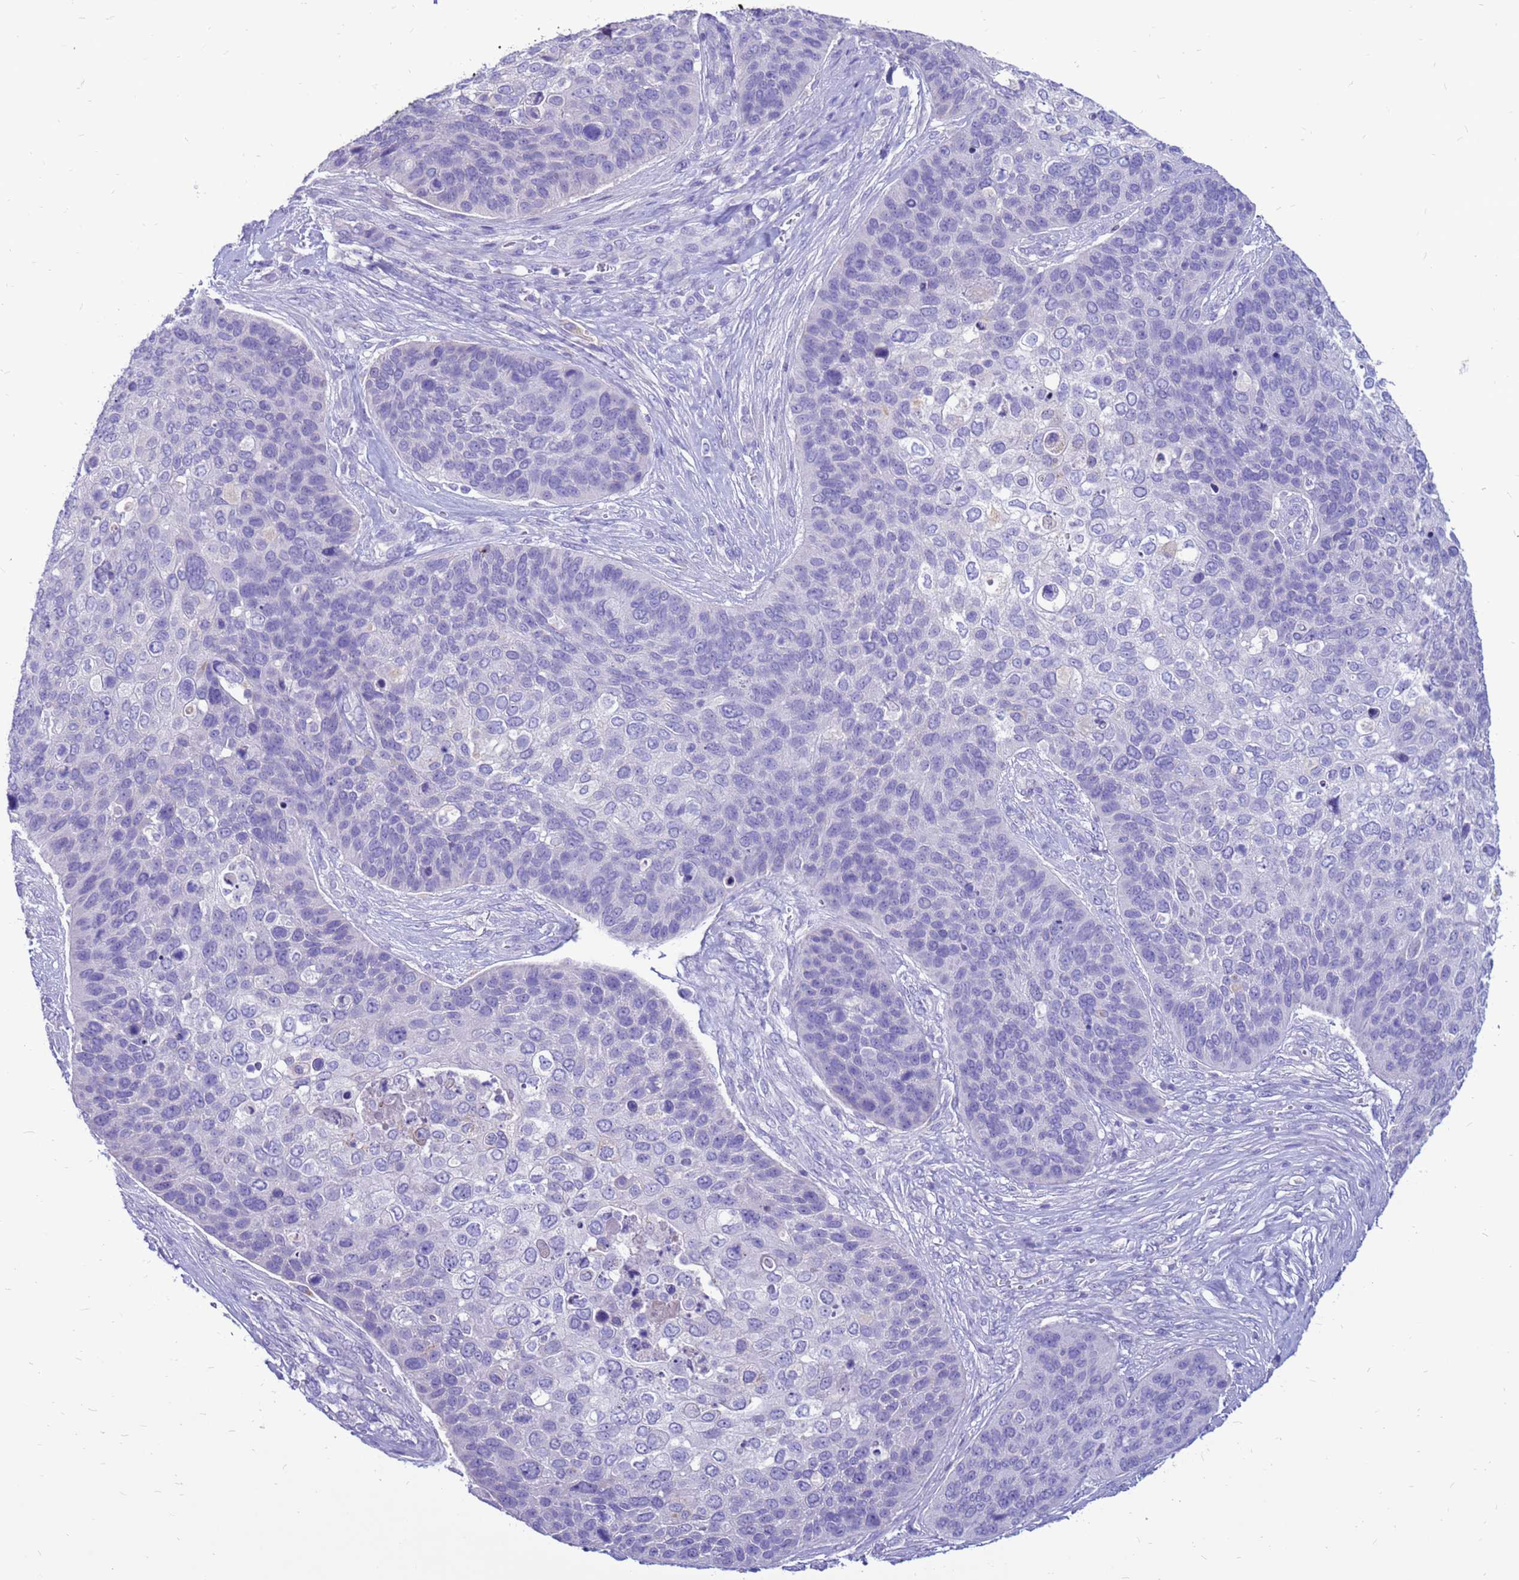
{"staining": {"intensity": "negative", "quantity": "none", "location": "none"}, "tissue": "skin cancer", "cell_type": "Tumor cells", "image_type": "cancer", "snomed": [{"axis": "morphology", "description": "Basal cell carcinoma"}, {"axis": "topography", "description": "Skin"}], "caption": "Tumor cells show no significant positivity in basal cell carcinoma (skin).", "gene": "PDE10A", "patient": {"sex": "female", "age": 74}}